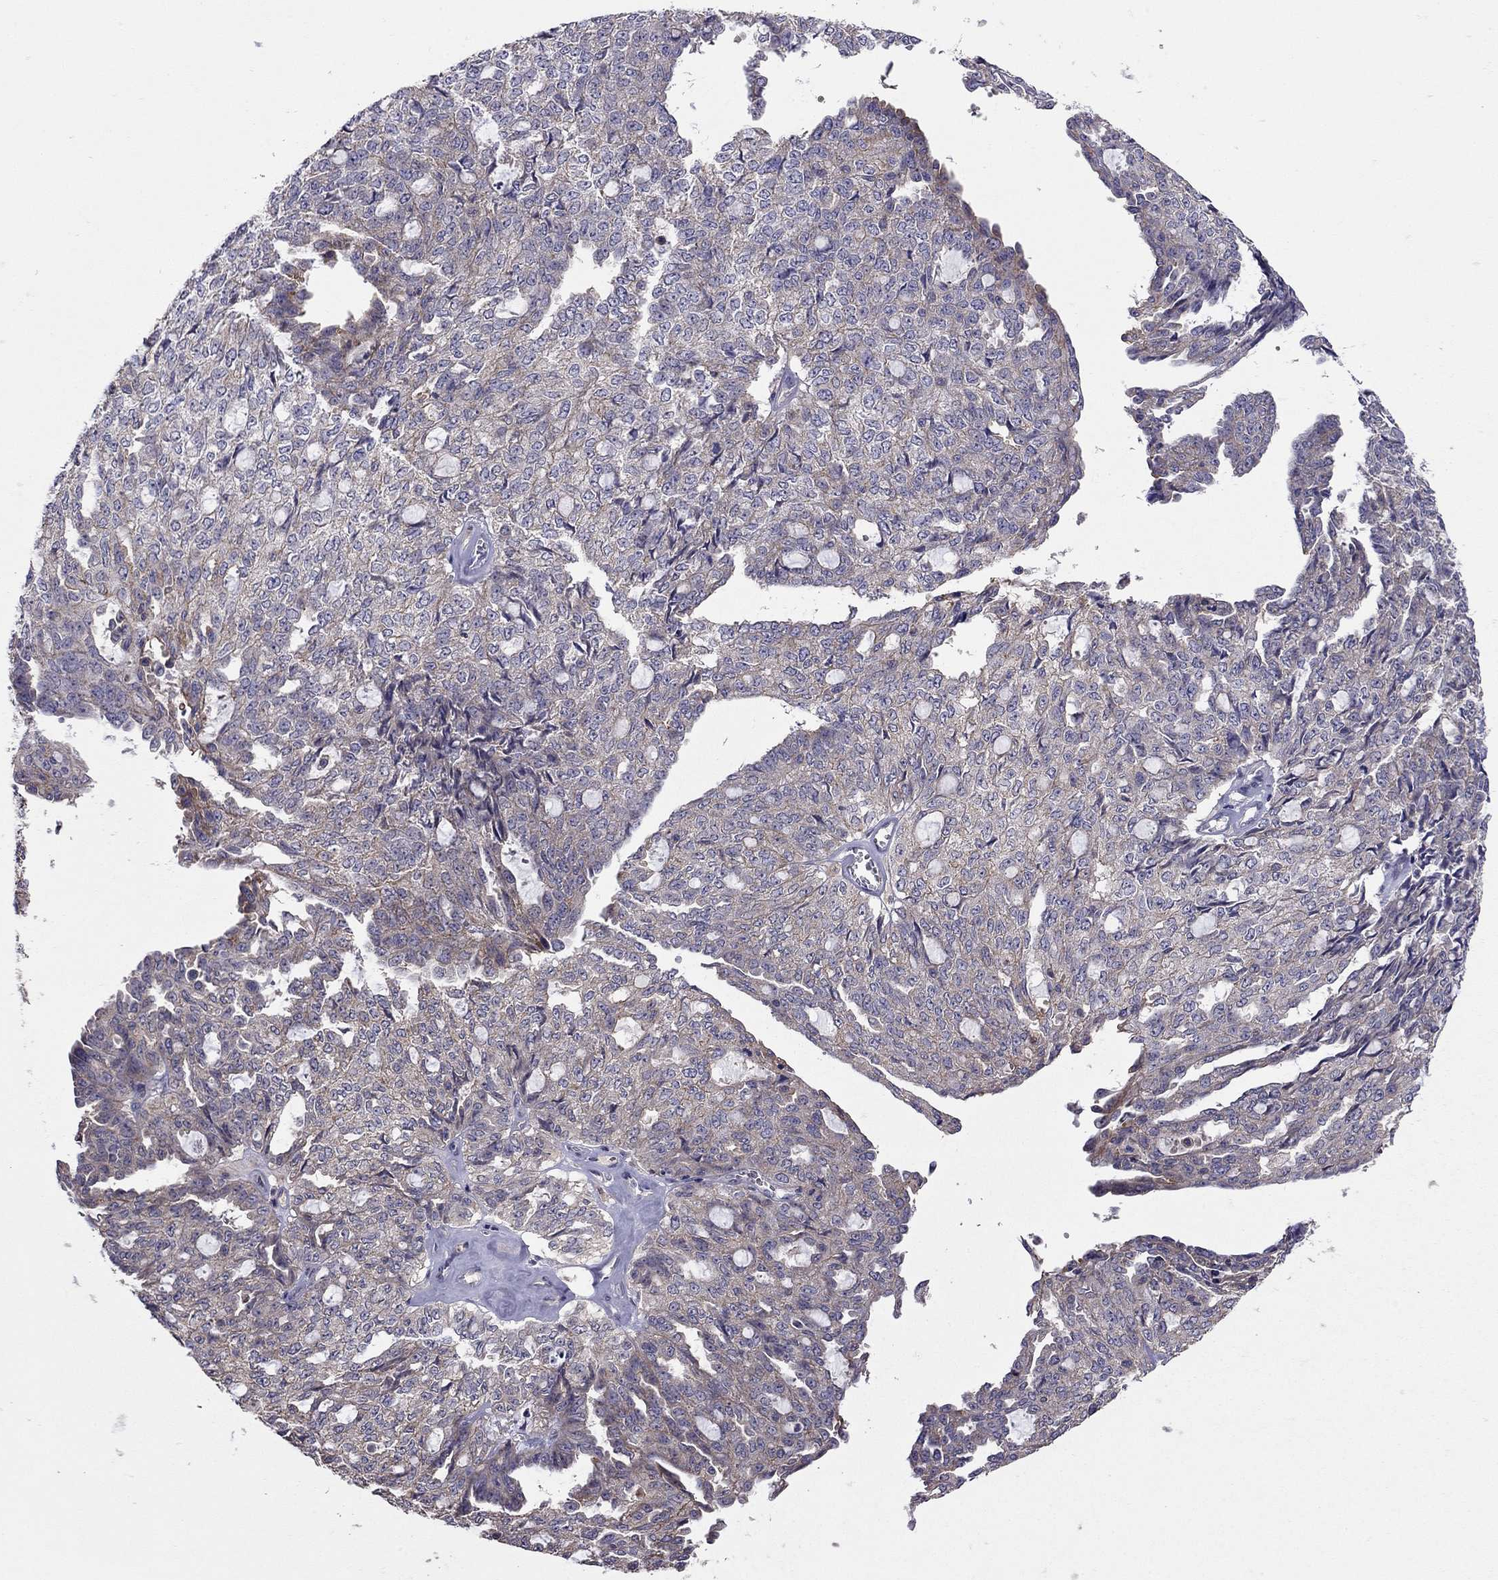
{"staining": {"intensity": "weak", "quantity": ">75%", "location": "cytoplasmic/membranous"}, "tissue": "ovarian cancer", "cell_type": "Tumor cells", "image_type": "cancer", "snomed": [{"axis": "morphology", "description": "Cystadenocarcinoma, serous, NOS"}, {"axis": "topography", "description": "Ovary"}], "caption": "This is an image of immunohistochemistry (IHC) staining of ovarian cancer (serous cystadenocarcinoma), which shows weak staining in the cytoplasmic/membranous of tumor cells.", "gene": "RTP5", "patient": {"sex": "female", "age": 71}}